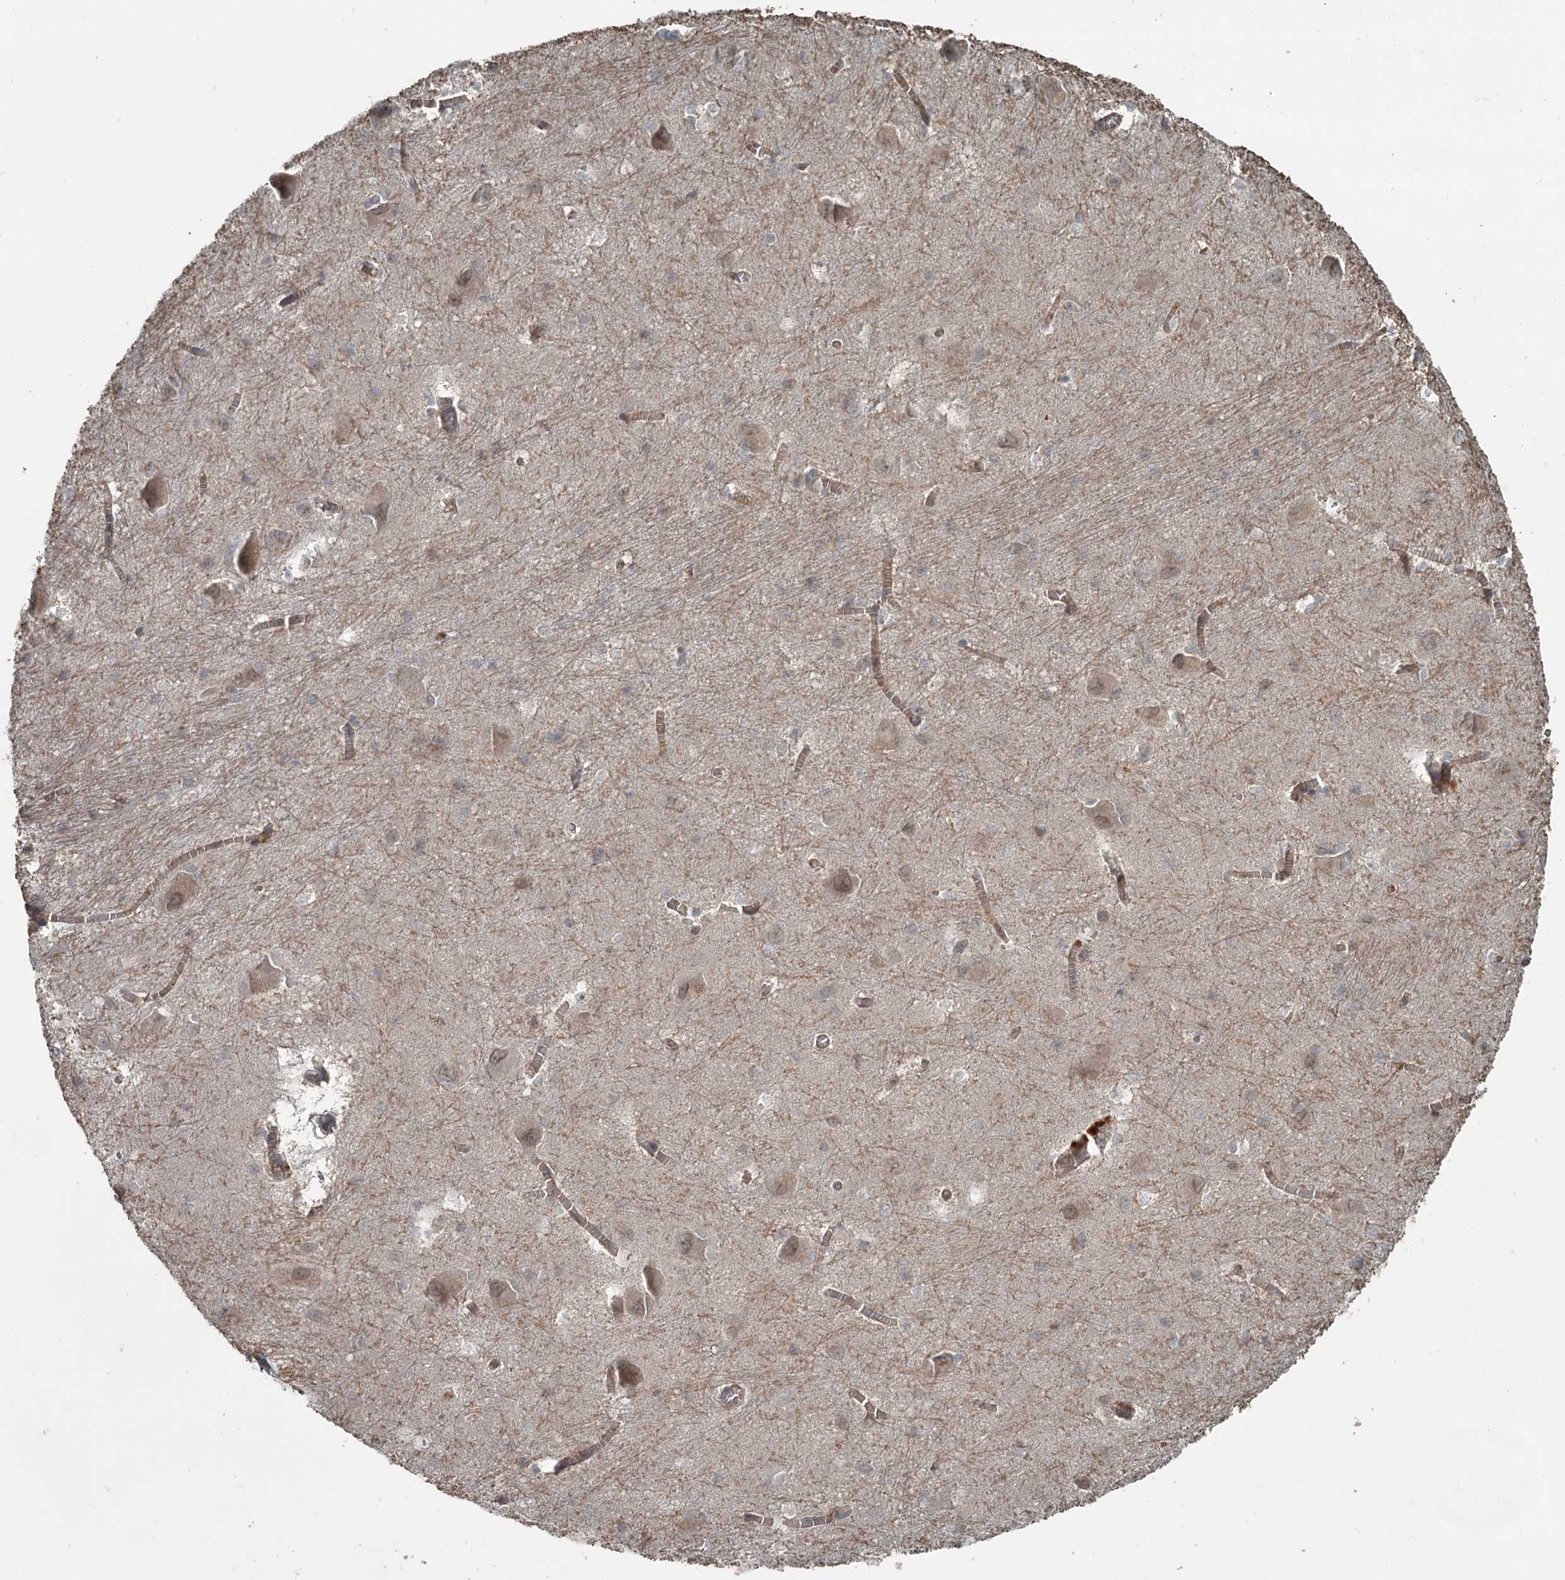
{"staining": {"intensity": "weak", "quantity": "<25%", "location": "cytoplasmic/membranous"}, "tissue": "caudate", "cell_type": "Glial cells", "image_type": "normal", "snomed": [{"axis": "morphology", "description": "Normal tissue, NOS"}, {"axis": "topography", "description": "Lateral ventricle wall"}], "caption": "The image demonstrates no significant positivity in glial cells of caudate. (DAB IHC with hematoxylin counter stain).", "gene": "SLC39A8", "patient": {"sex": "male", "age": 37}}